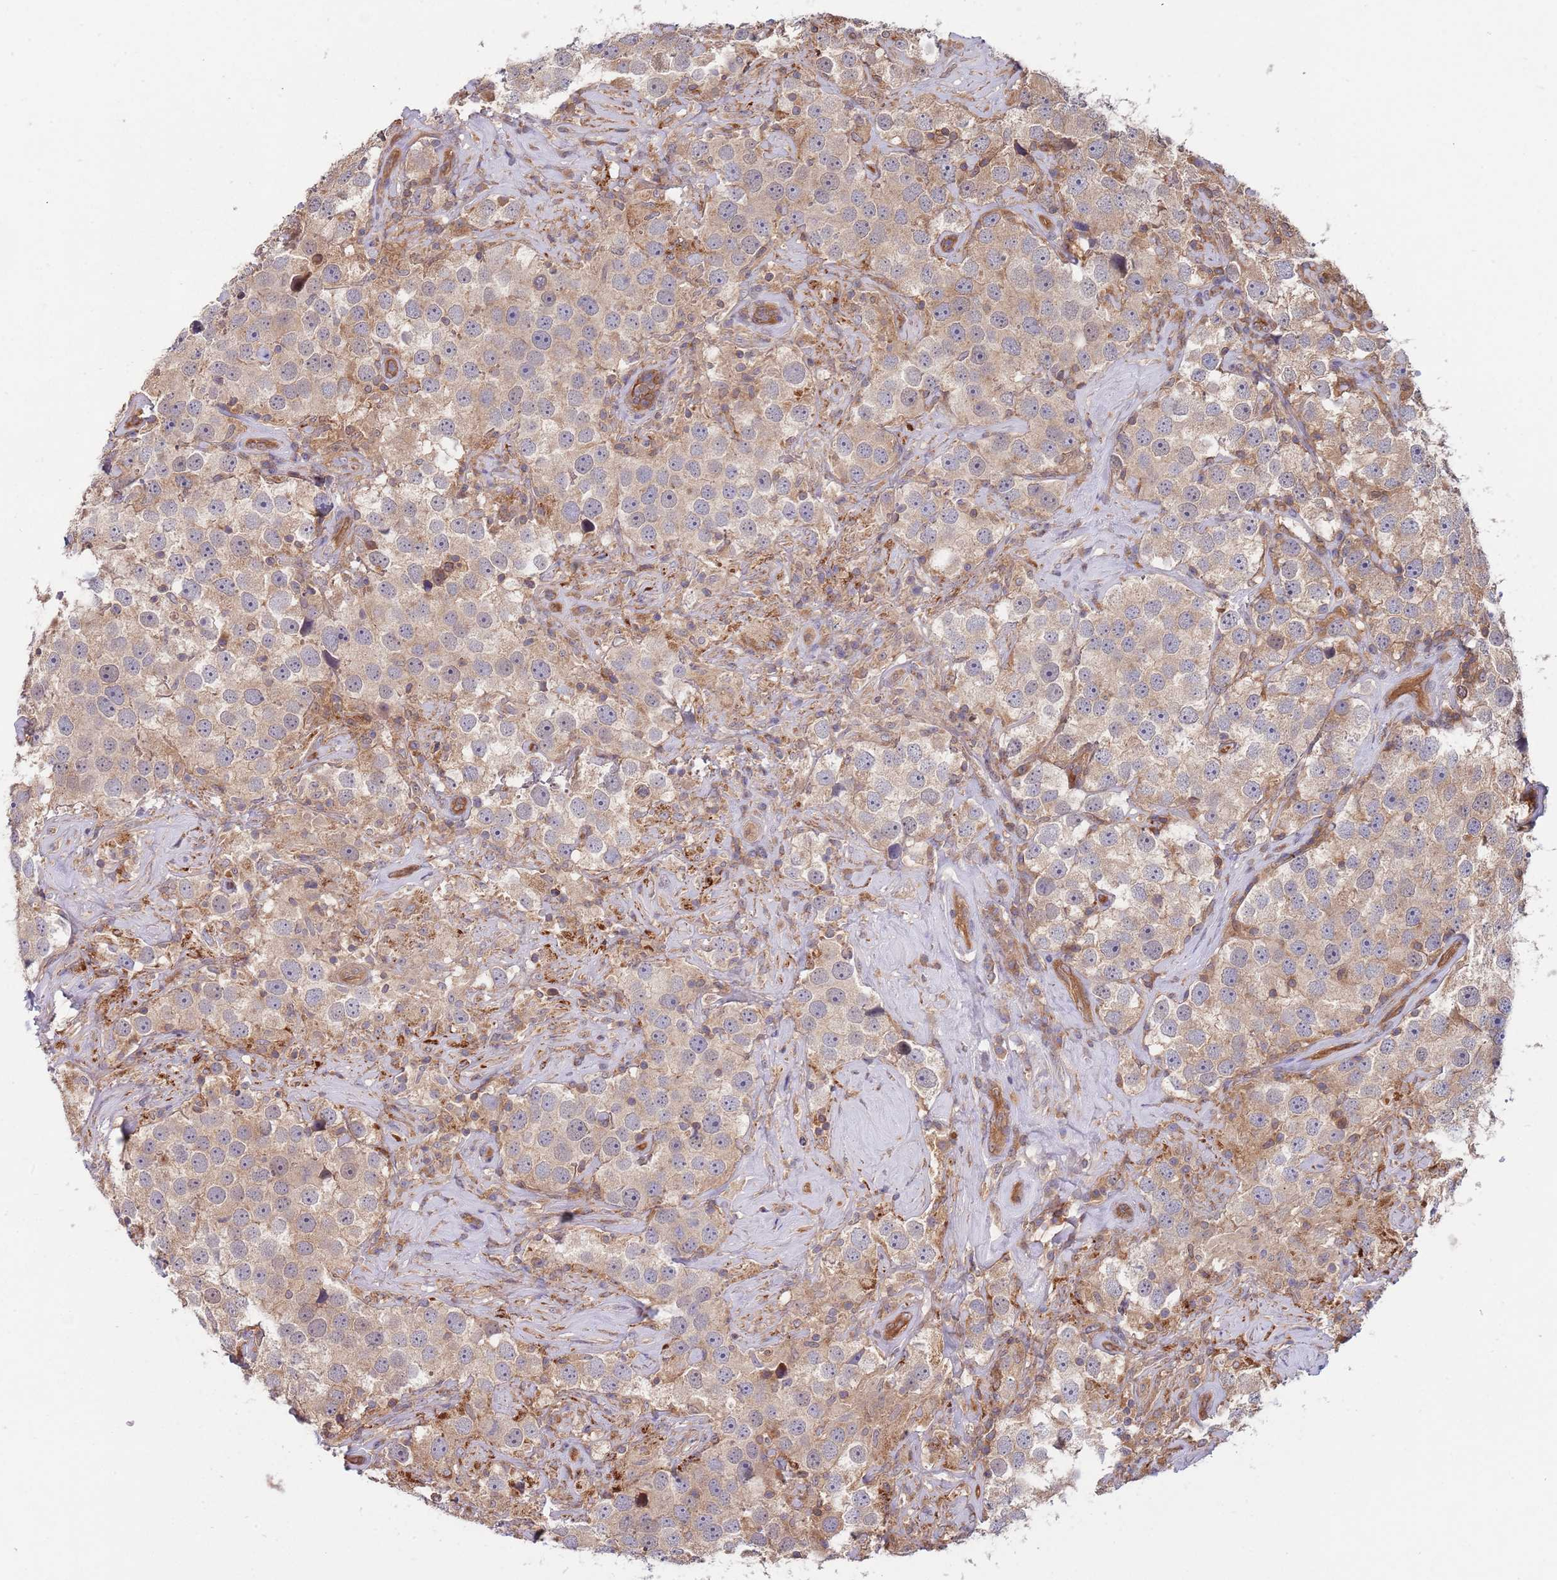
{"staining": {"intensity": "weak", "quantity": ">75%", "location": "cytoplasmic/membranous"}, "tissue": "testis cancer", "cell_type": "Tumor cells", "image_type": "cancer", "snomed": [{"axis": "morphology", "description": "Seminoma, NOS"}, {"axis": "topography", "description": "Testis"}], "caption": "IHC (DAB) staining of testis cancer exhibits weak cytoplasmic/membranous protein expression in about >75% of tumor cells. Using DAB (brown) and hematoxylin (blue) stains, captured at high magnification using brightfield microscopy.", "gene": "GSDMD", "patient": {"sex": "male", "age": 49}}